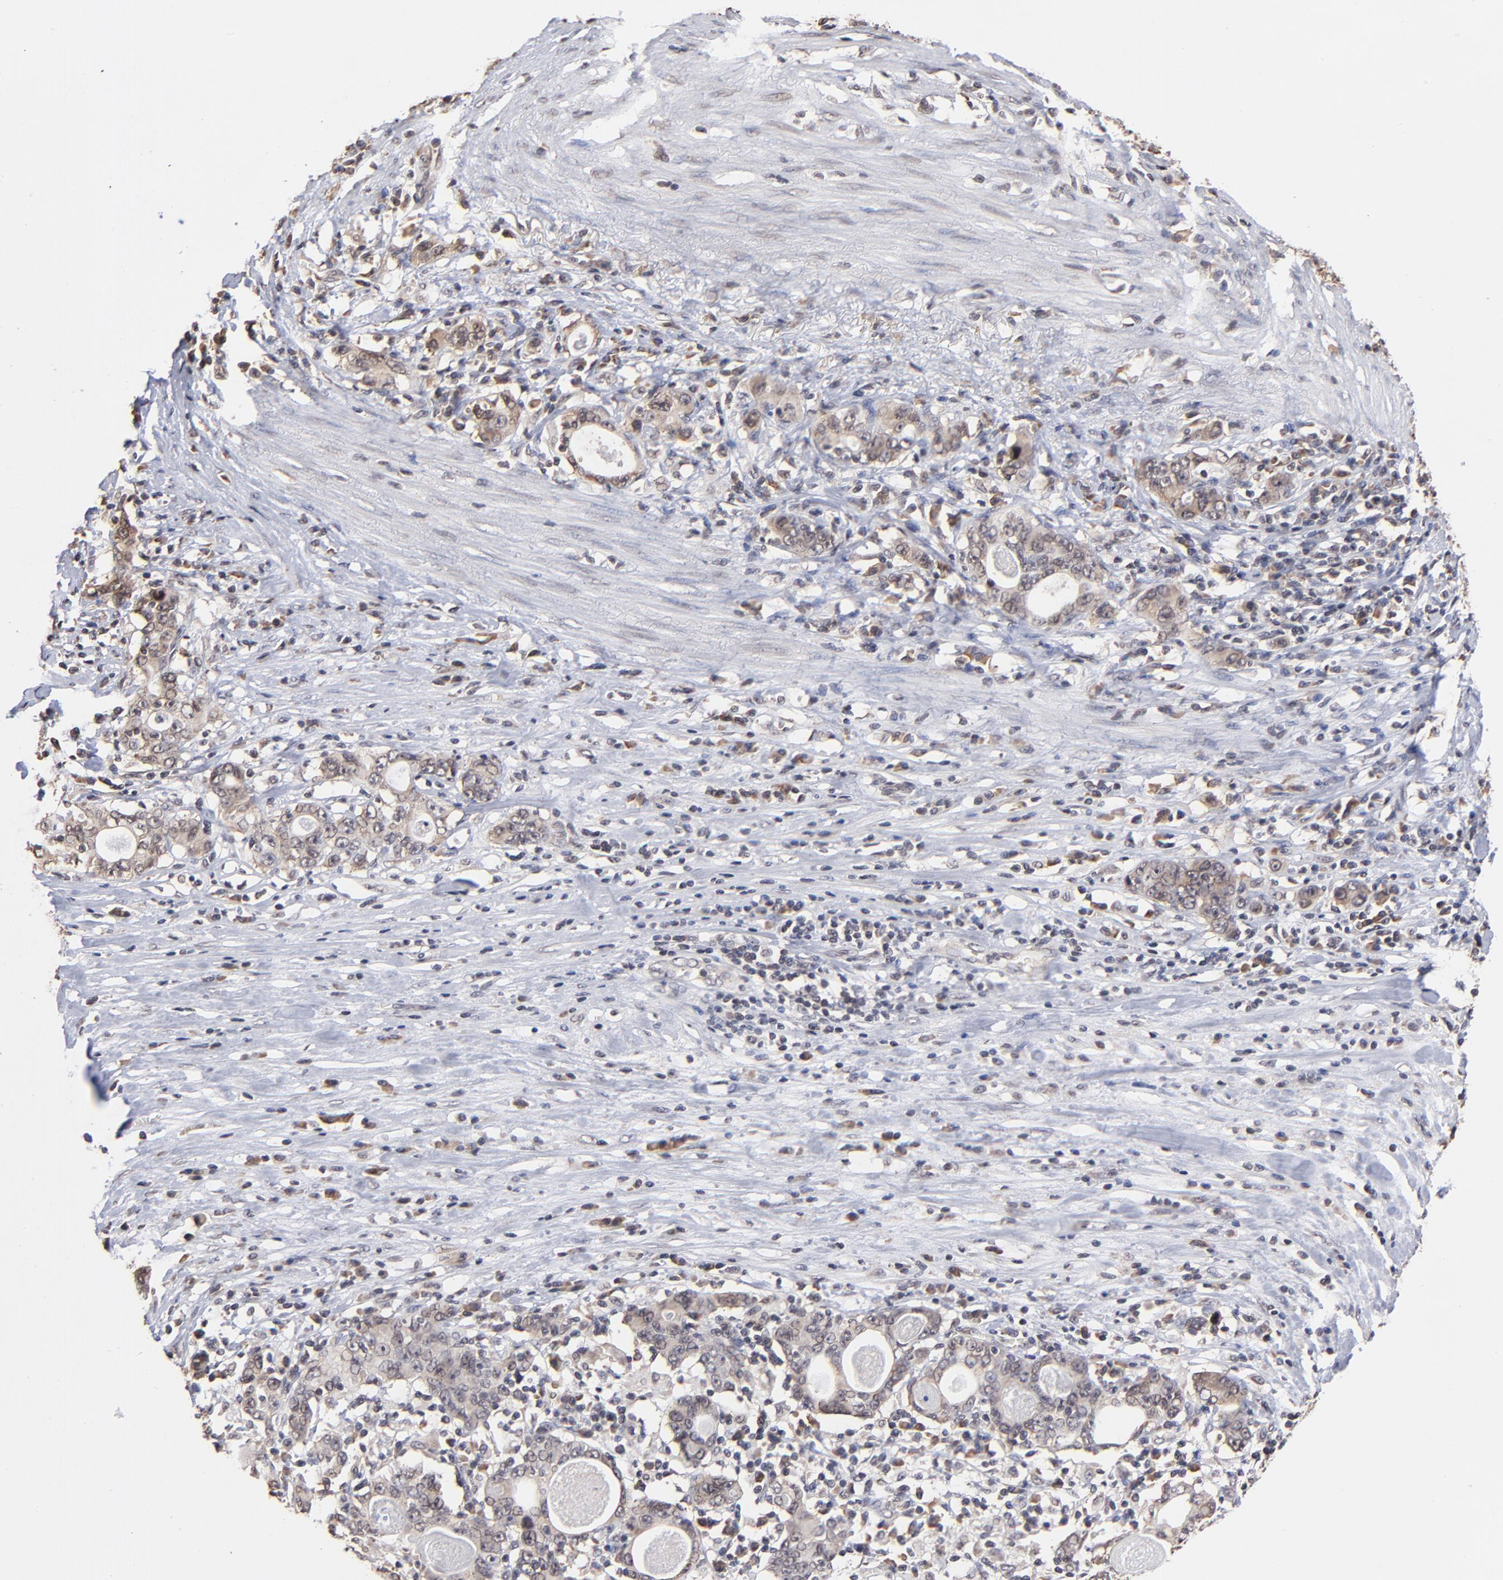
{"staining": {"intensity": "weak", "quantity": ">75%", "location": "cytoplasmic/membranous"}, "tissue": "stomach cancer", "cell_type": "Tumor cells", "image_type": "cancer", "snomed": [{"axis": "morphology", "description": "Adenocarcinoma, NOS"}, {"axis": "topography", "description": "Stomach, lower"}], "caption": "IHC photomicrograph of adenocarcinoma (stomach) stained for a protein (brown), which demonstrates low levels of weak cytoplasmic/membranous expression in approximately >75% of tumor cells.", "gene": "BRPF1", "patient": {"sex": "female", "age": 72}}